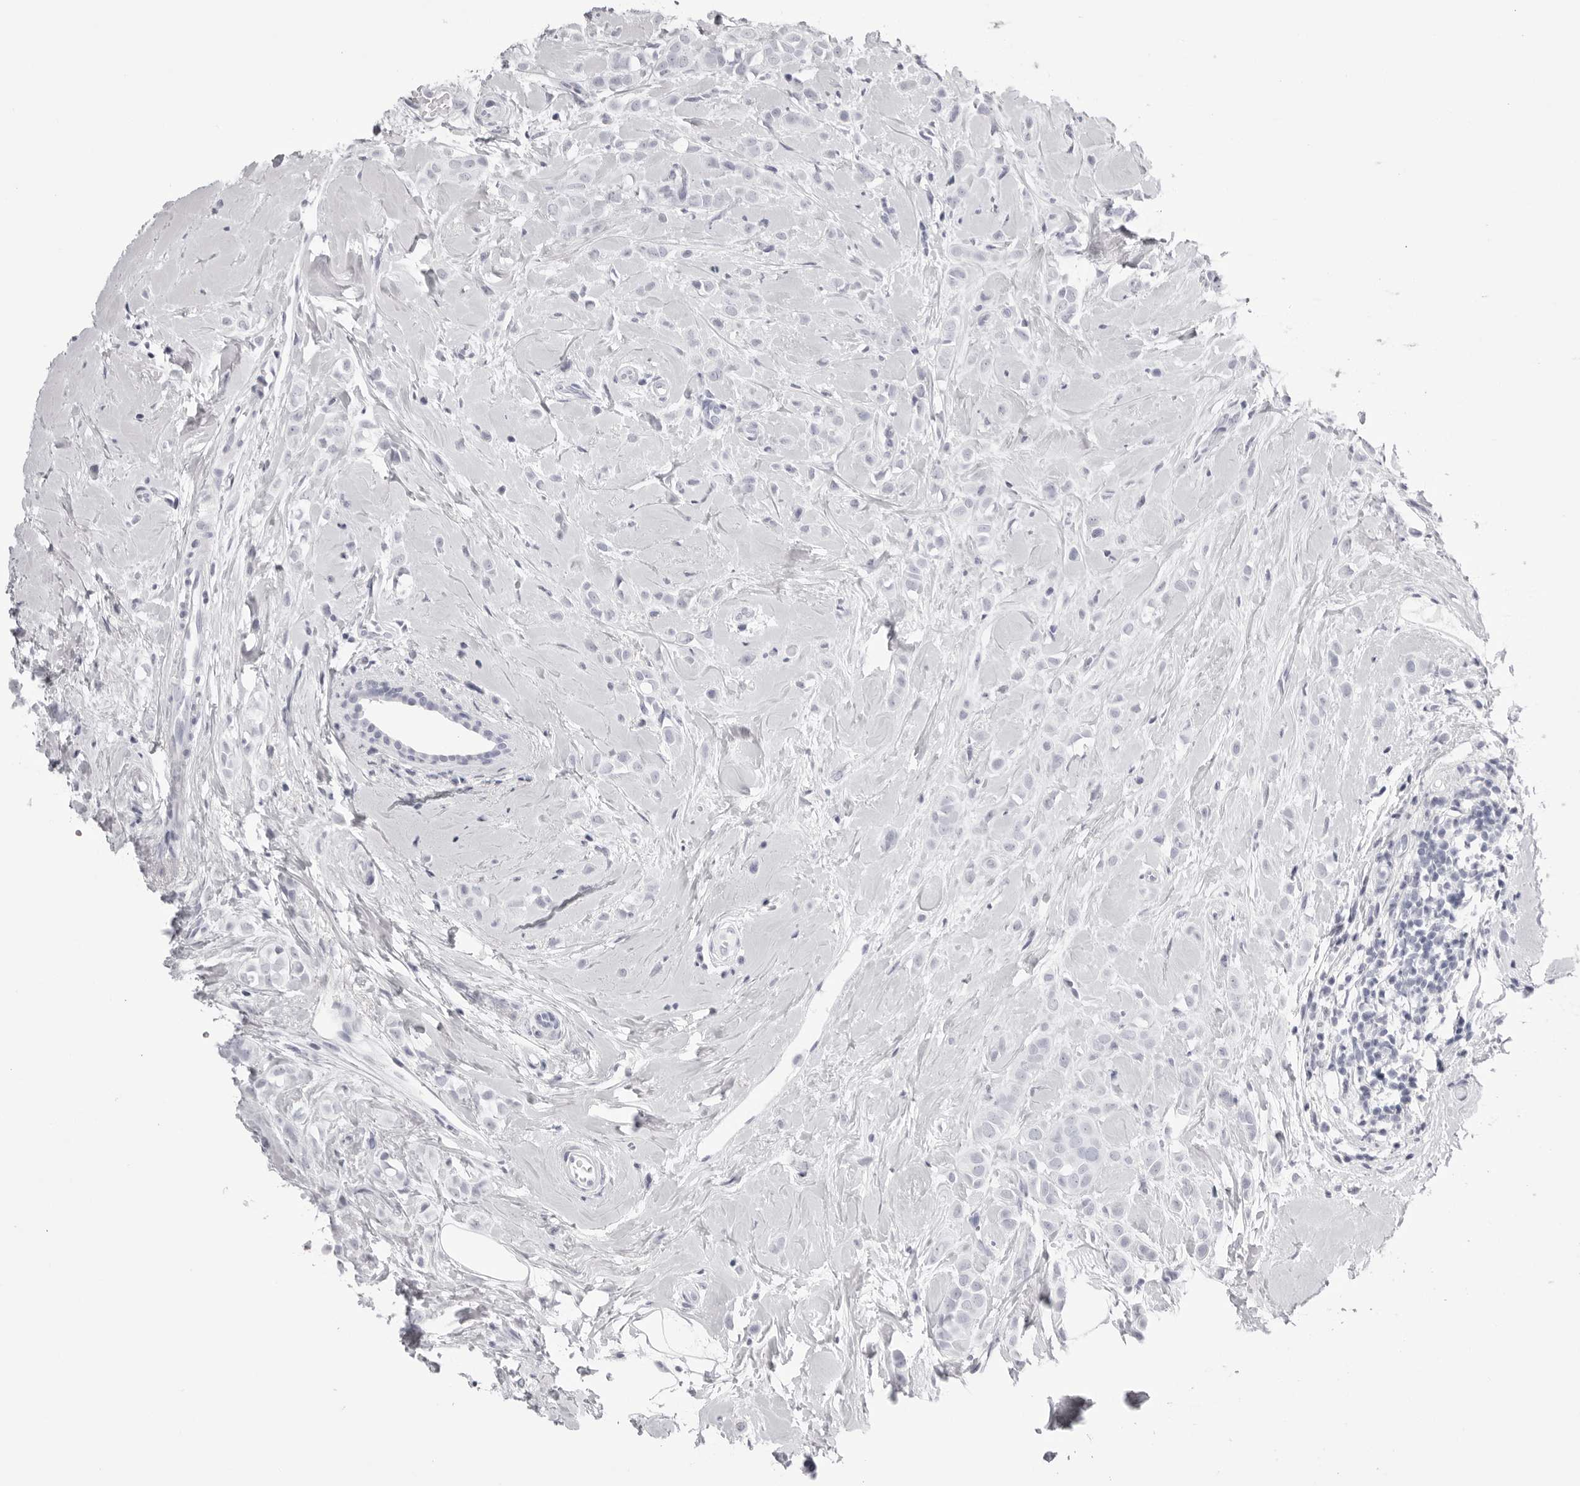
{"staining": {"intensity": "negative", "quantity": "none", "location": "none"}, "tissue": "breast cancer", "cell_type": "Tumor cells", "image_type": "cancer", "snomed": [{"axis": "morphology", "description": "Lobular carcinoma"}, {"axis": "topography", "description": "Breast"}], "caption": "This photomicrograph is of breast cancer (lobular carcinoma) stained with IHC to label a protein in brown with the nuclei are counter-stained blue. There is no expression in tumor cells. (Brightfield microscopy of DAB (3,3'-diaminobenzidine) immunohistochemistry (IHC) at high magnification).", "gene": "TMOD4", "patient": {"sex": "female", "age": 47}}